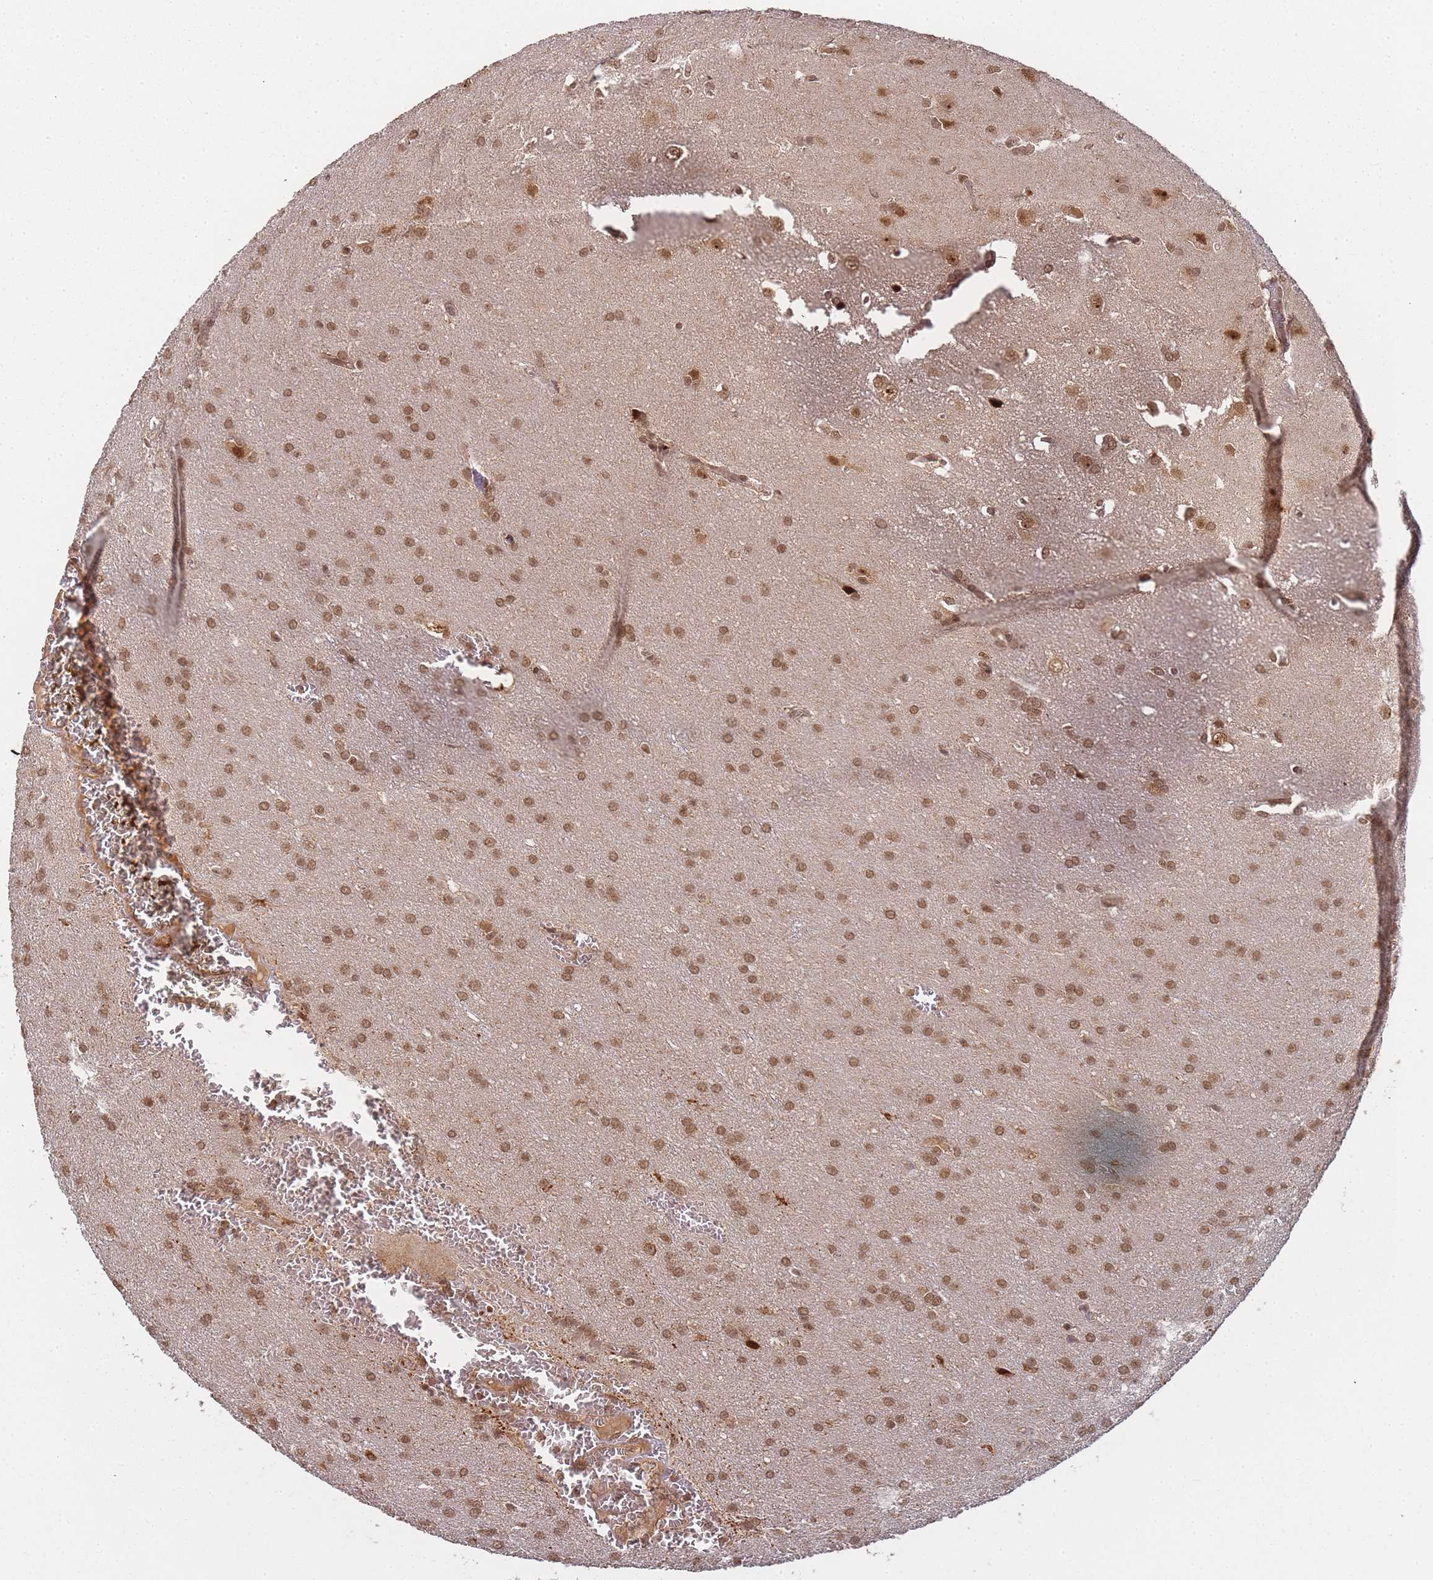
{"staining": {"intensity": "moderate", "quantity": ">75%", "location": "nuclear"}, "tissue": "glioma", "cell_type": "Tumor cells", "image_type": "cancer", "snomed": [{"axis": "morphology", "description": "Glioma, malignant, Low grade"}, {"axis": "topography", "description": "Brain"}], "caption": "Tumor cells reveal medium levels of moderate nuclear staining in about >75% of cells in malignant glioma (low-grade).", "gene": "ZNF497", "patient": {"sex": "female", "age": 32}}